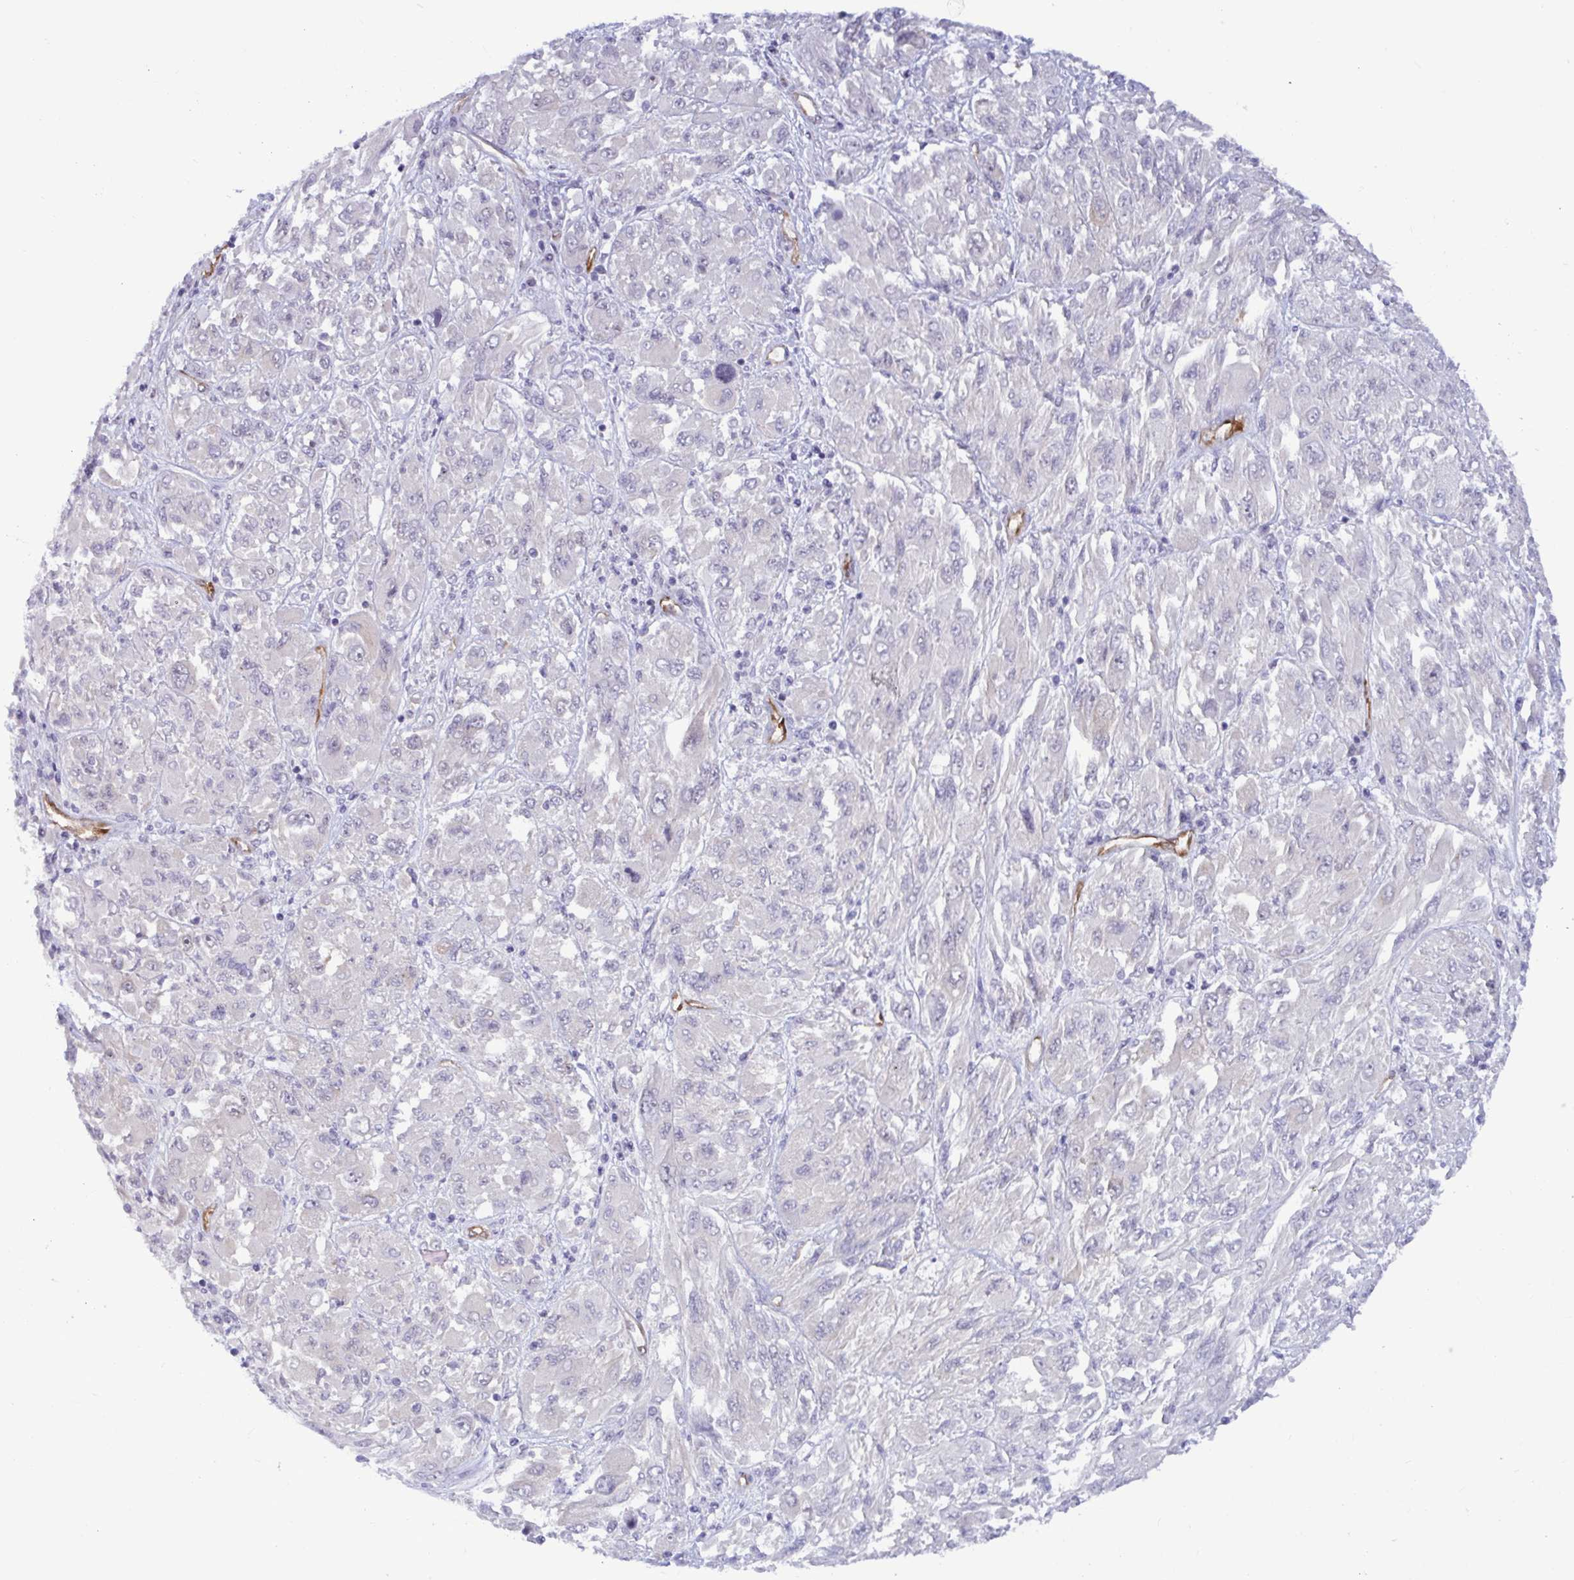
{"staining": {"intensity": "negative", "quantity": "none", "location": "none"}, "tissue": "melanoma", "cell_type": "Tumor cells", "image_type": "cancer", "snomed": [{"axis": "morphology", "description": "Malignant melanoma, NOS"}, {"axis": "topography", "description": "Skin"}], "caption": "Micrograph shows no protein staining in tumor cells of melanoma tissue.", "gene": "EML1", "patient": {"sex": "female", "age": 91}}